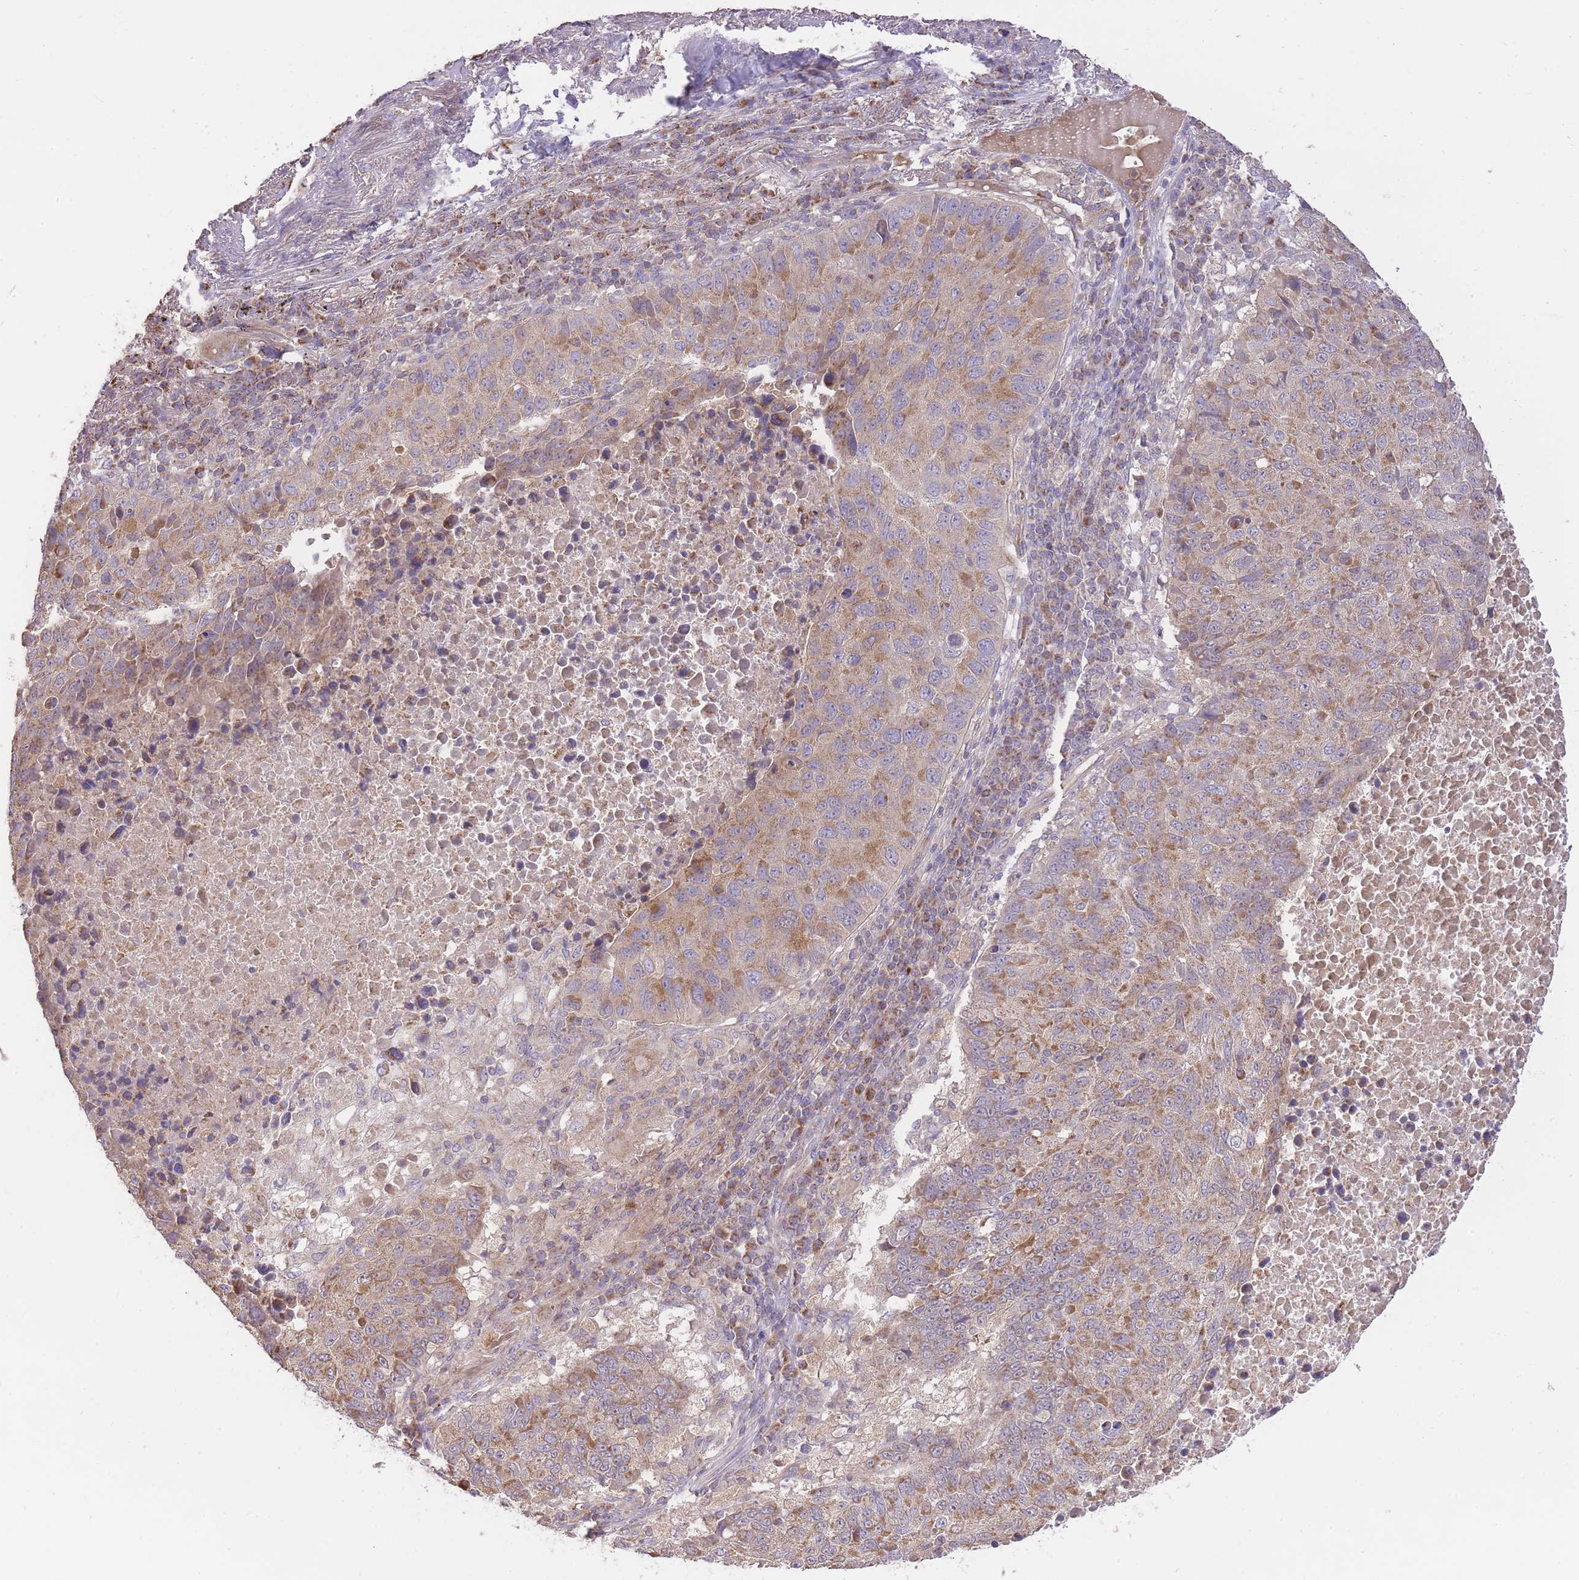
{"staining": {"intensity": "moderate", "quantity": ">75%", "location": "cytoplasmic/membranous"}, "tissue": "lung cancer", "cell_type": "Tumor cells", "image_type": "cancer", "snomed": [{"axis": "morphology", "description": "Squamous cell carcinoma, NOS"}, {"axis": "topography", "description": "Lung"}], "caption": "Tumor cells show medium levels of moderate cytoplasmic/membranous expression in approximately >75% of cells in human lung squamous cell carcinoma.", "gene": "PREP", "patient": {"sex": "male", "age": 73}}